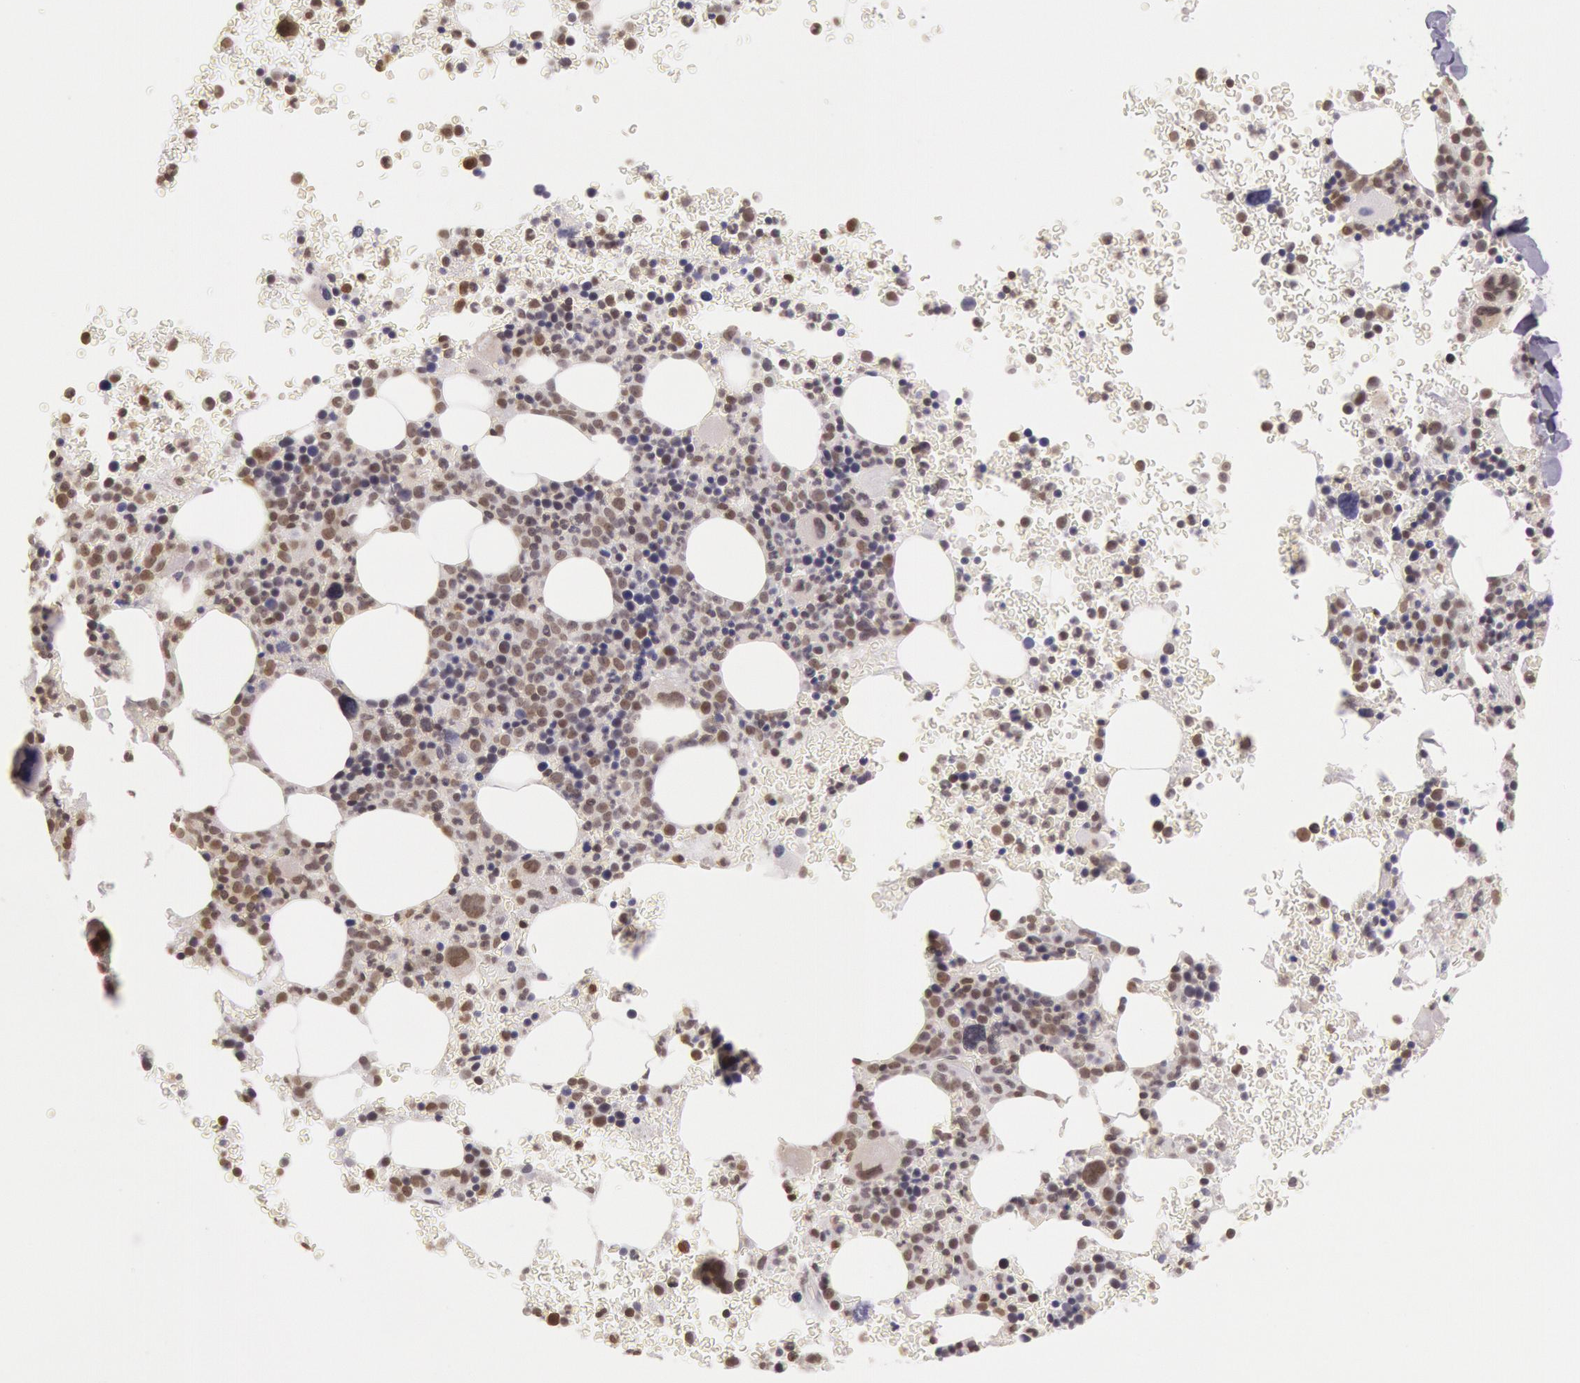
{"staining": {"intensity": "moderate", "quantity": "25%-75%", "location": "nuclear"}, "tissue": "bone marrow", "cell_type": "Hematopoietic cells", "image_type": "normal", "snomed": [{"axis": "morphology", "description": "Normal tissue, NOS"}, {"axis": "topography", "description": "Bone marrow"}], "caption": "The histopathology image shows immunohistochemical staining of benign bone marrow. There is moderate nuclear staining is seen in approximately 25%-75% of hematopoietic cells.", "gene": "HIF1A", "patient": {"sex": "male", "age": 69}}